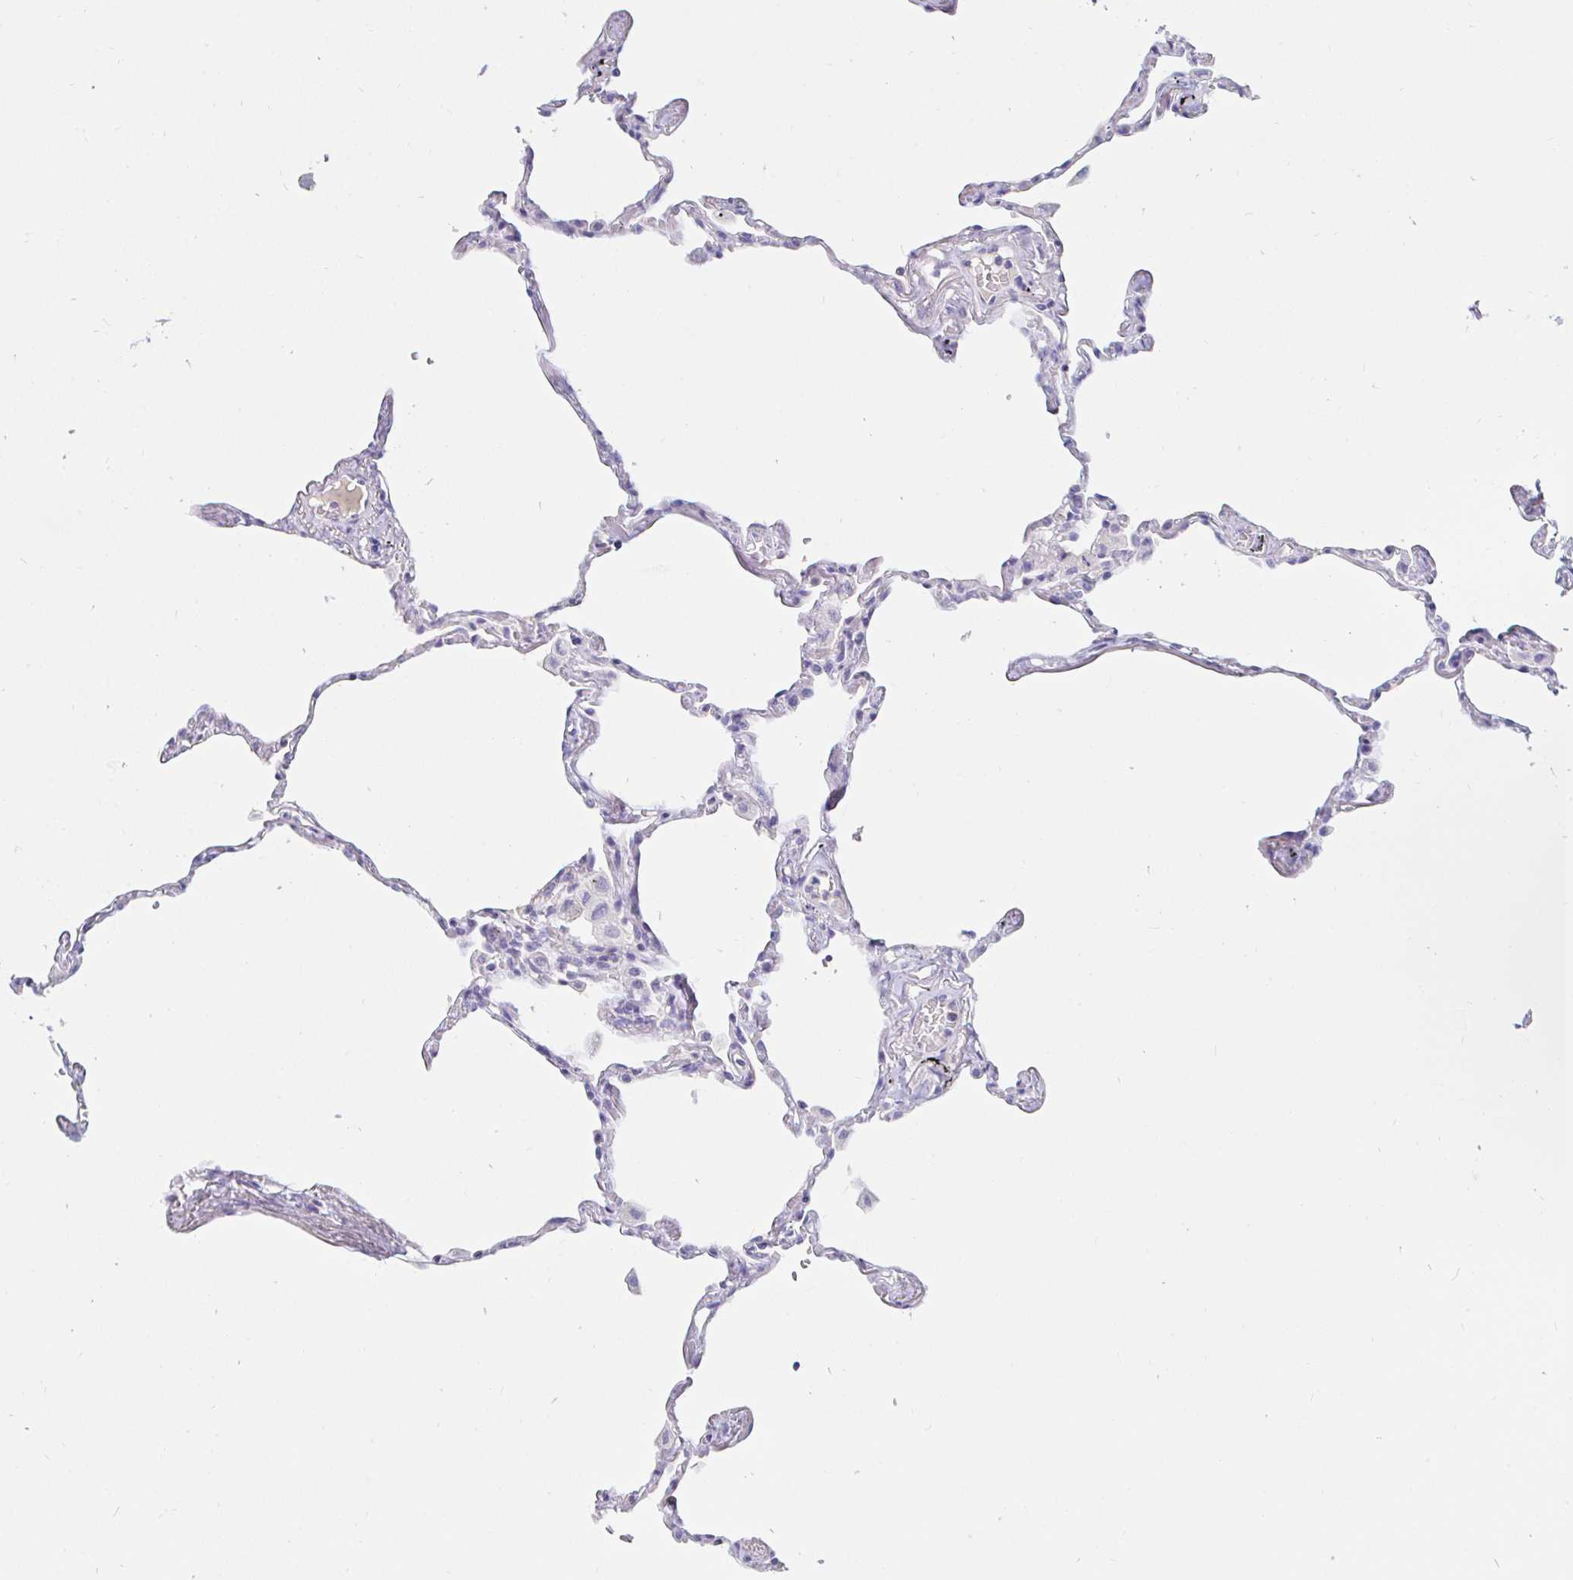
{"staining": {"intensity": "negative", "quantity": "none", "location": "none"}, "tissue": "lung", "cell_type": "Alveolar cells", "image_type": "normal", "snomed": [{"axis": "morphology", "description": "Normal tissue, NOS"}, {"axis": "topography", "description": "Lung"}], "caption": "The histopathology image demonstrates no significant positivity in alveolar cells of lung. (DAB (3,3'-diaminobenzidine) IHC visualized using brightfield microscopy, high magnification).", "gene": "TEX44", "patient": {"sex": "female", "age": 67}}